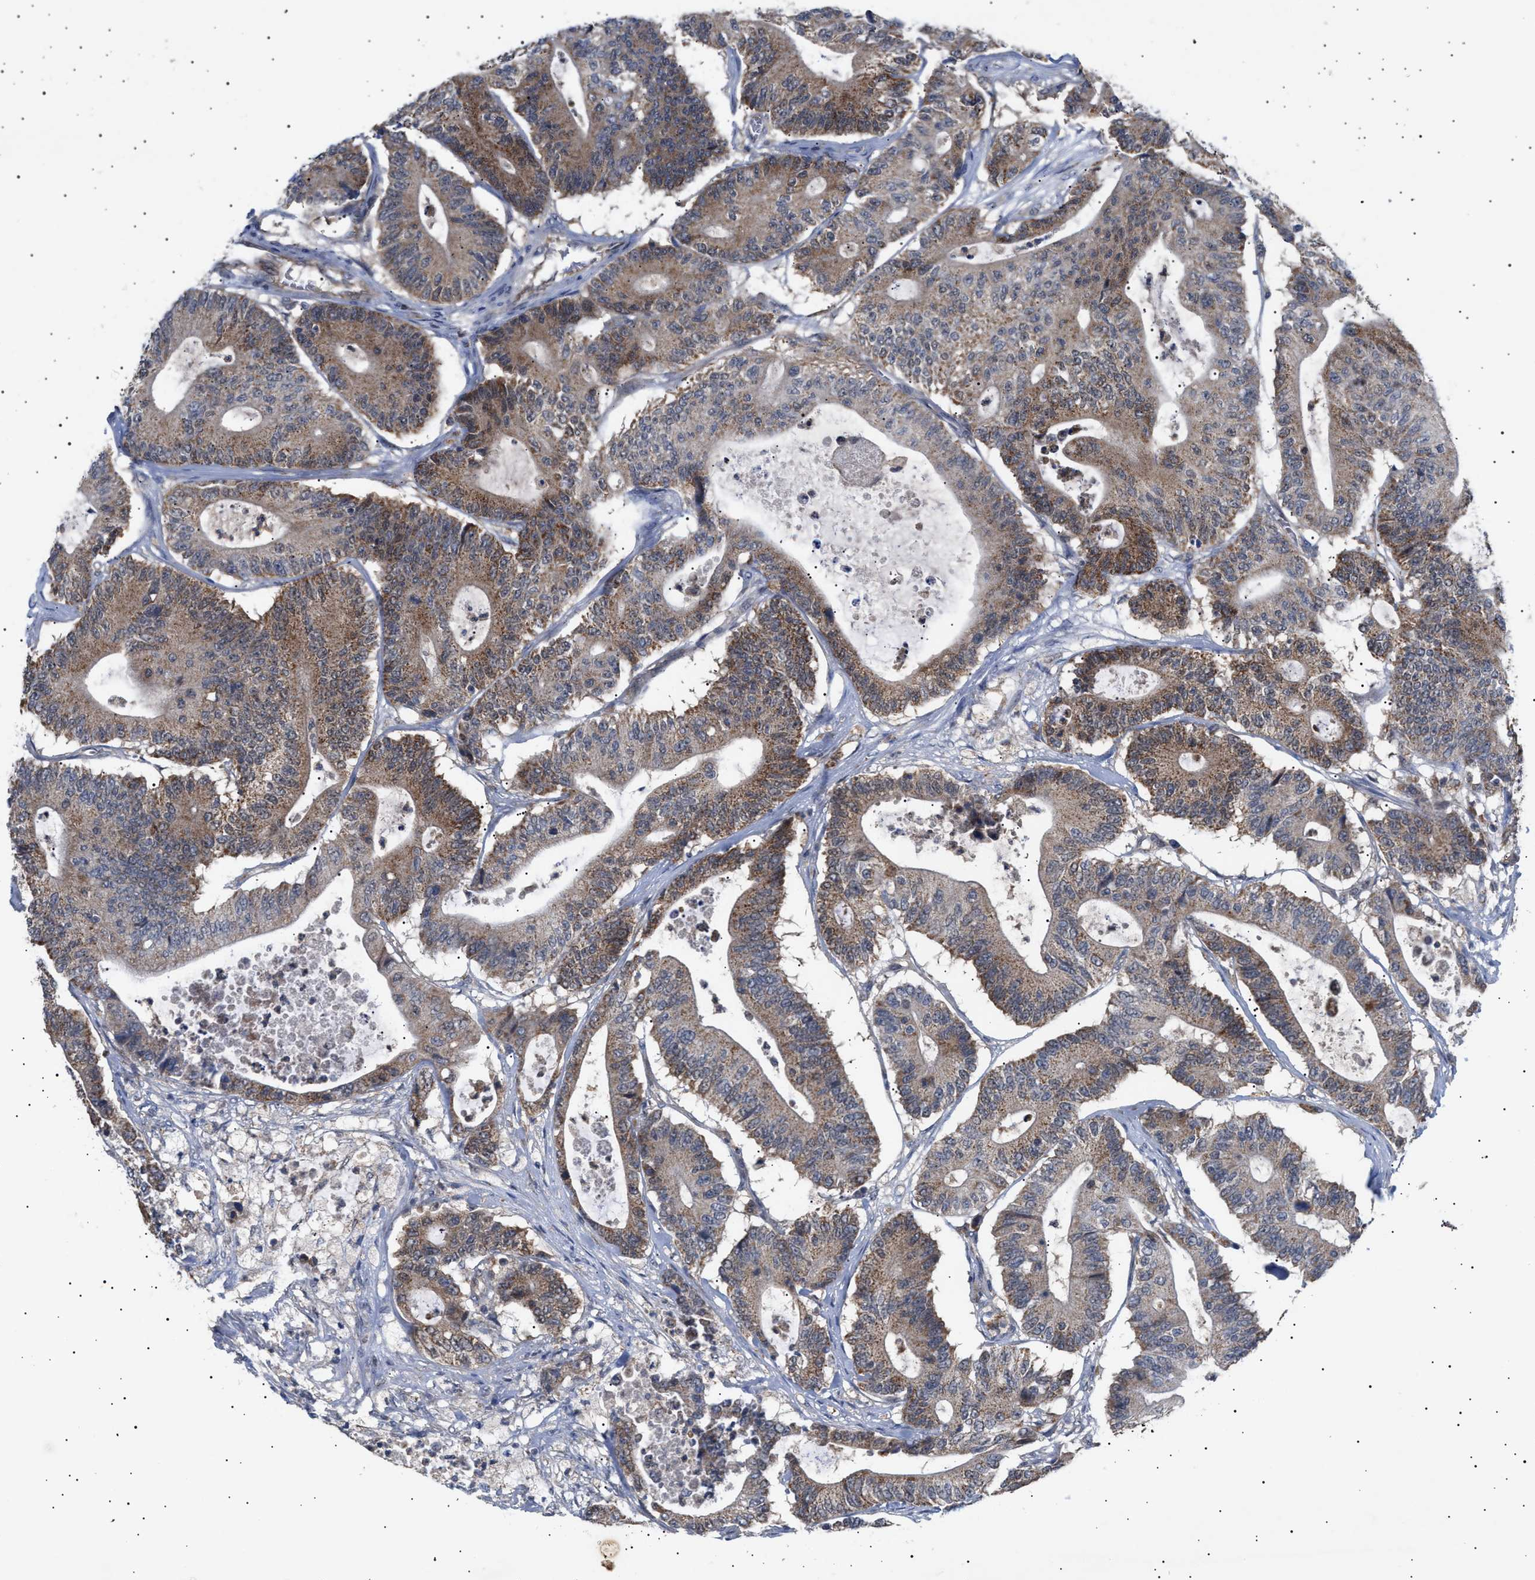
{"staining": {"intensity": "moderate", "quantity": ">75%", "location": "cytoplasmic/membranous"}, "tissue": "colorectal cancer", "cell_type": "Tumor cells", "image_type": "cancer", "snomed": [{"axis": "morphology", "description": "Adenocarcinoma, NOS"}, {"axis": "topography", "description": "Colon"}], "caption": "Tumor cells exhibit medium levels of moderate cytoplasmic/membranous staining in about >75% of cells in human adenocarcinoma (colorectal).", "gene": "SIRT5", "patient": {"sex": "female", "age": 84}}